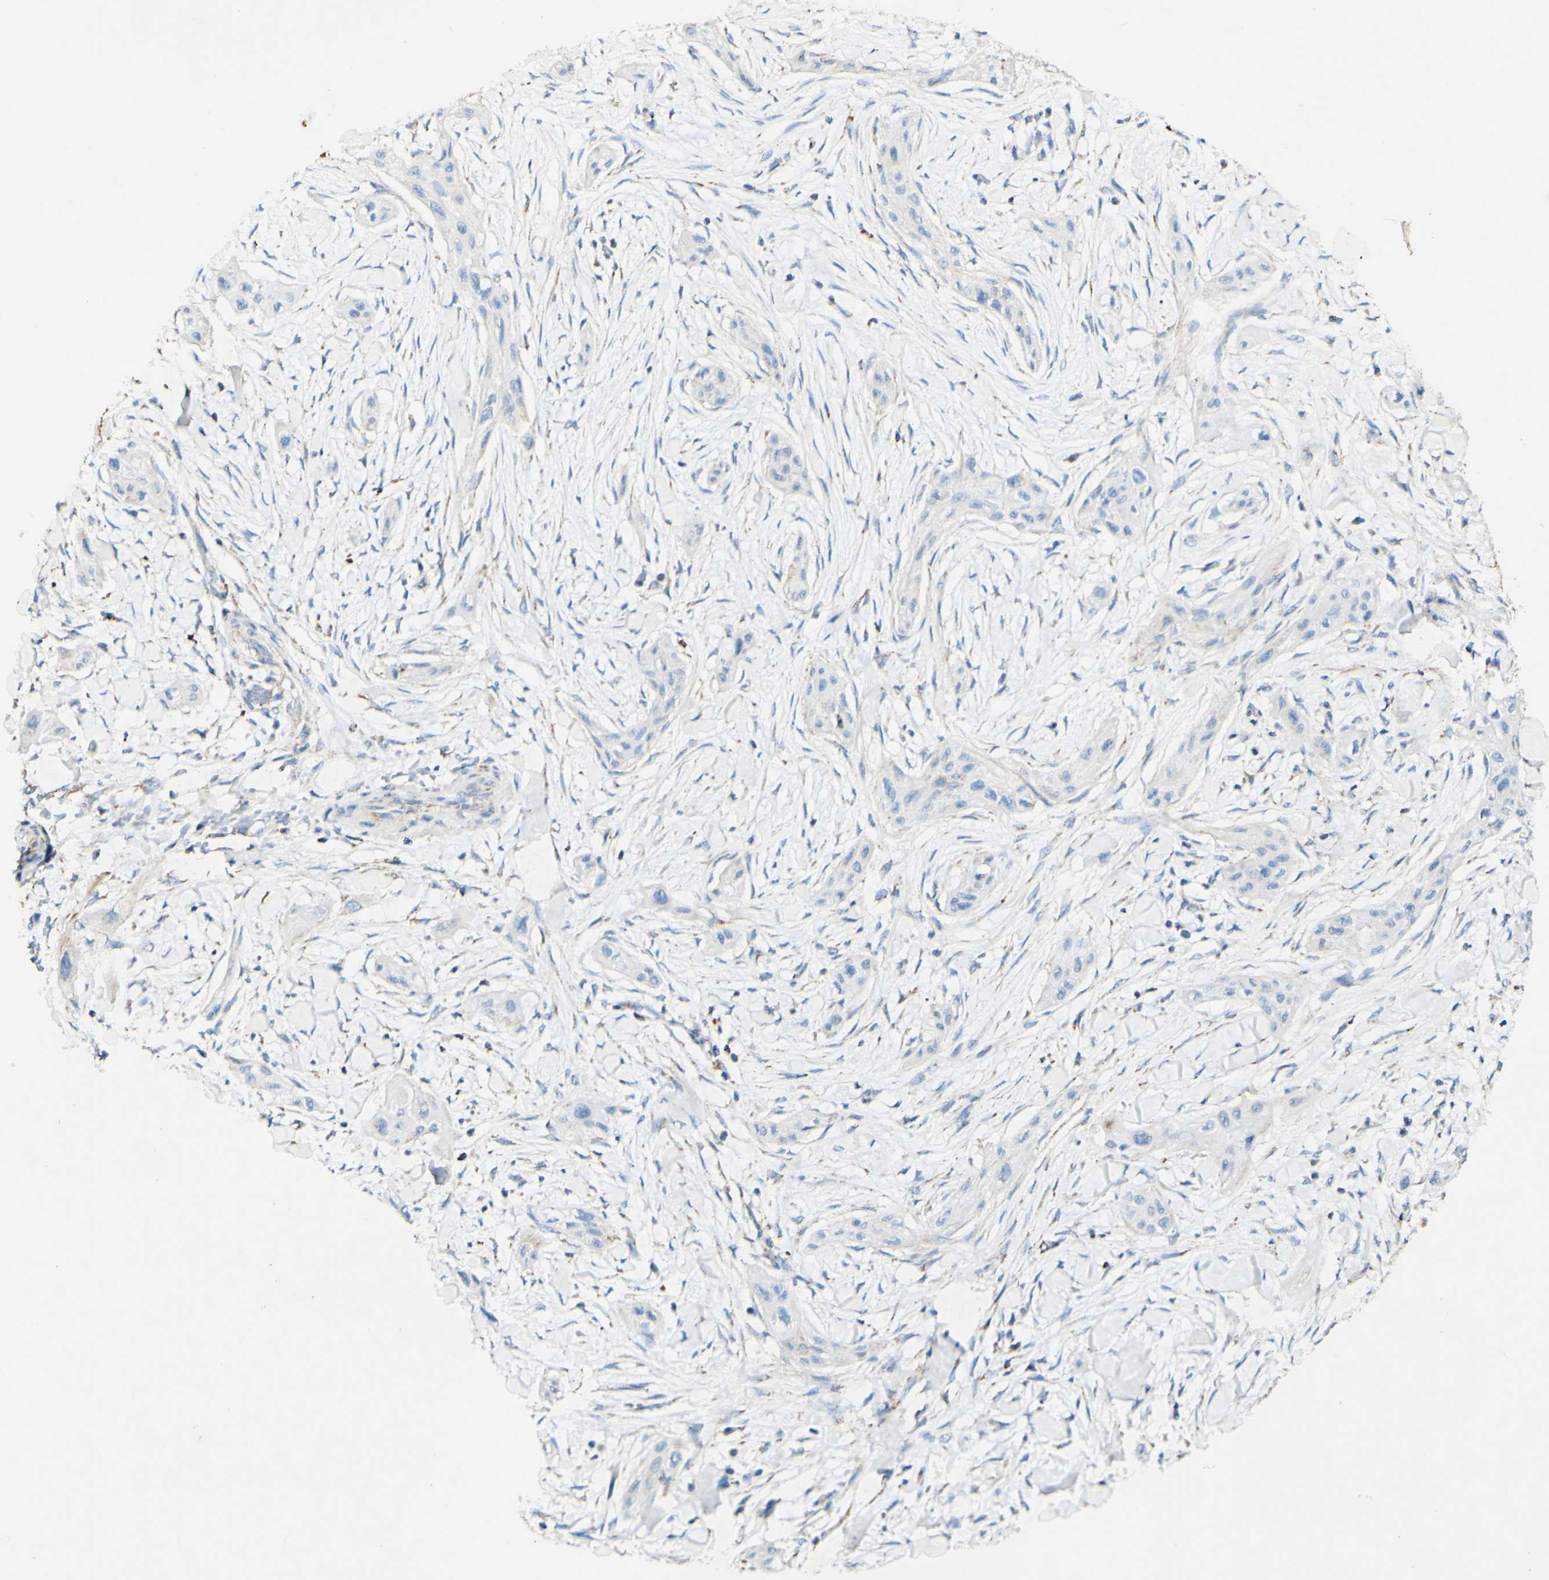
{"staining": {"intensity": "negative", "quantity": "none", "location": "none"}, "tissue": "lung cancer", "cell_type": "Tumor cells", "image_type": "cancer", "snomed": [{"axis": "morphology", "description": "Squamous cell carcinoma, NOS"}, {"axis": "topography", "description": "Lung"}], "caption": "Histopathology image shows no significant protein expression in tumor cells of squamous cell carcinoma (lung).", "gene": "OXCT1", "patient": {"sex": "female", "age": 47}}